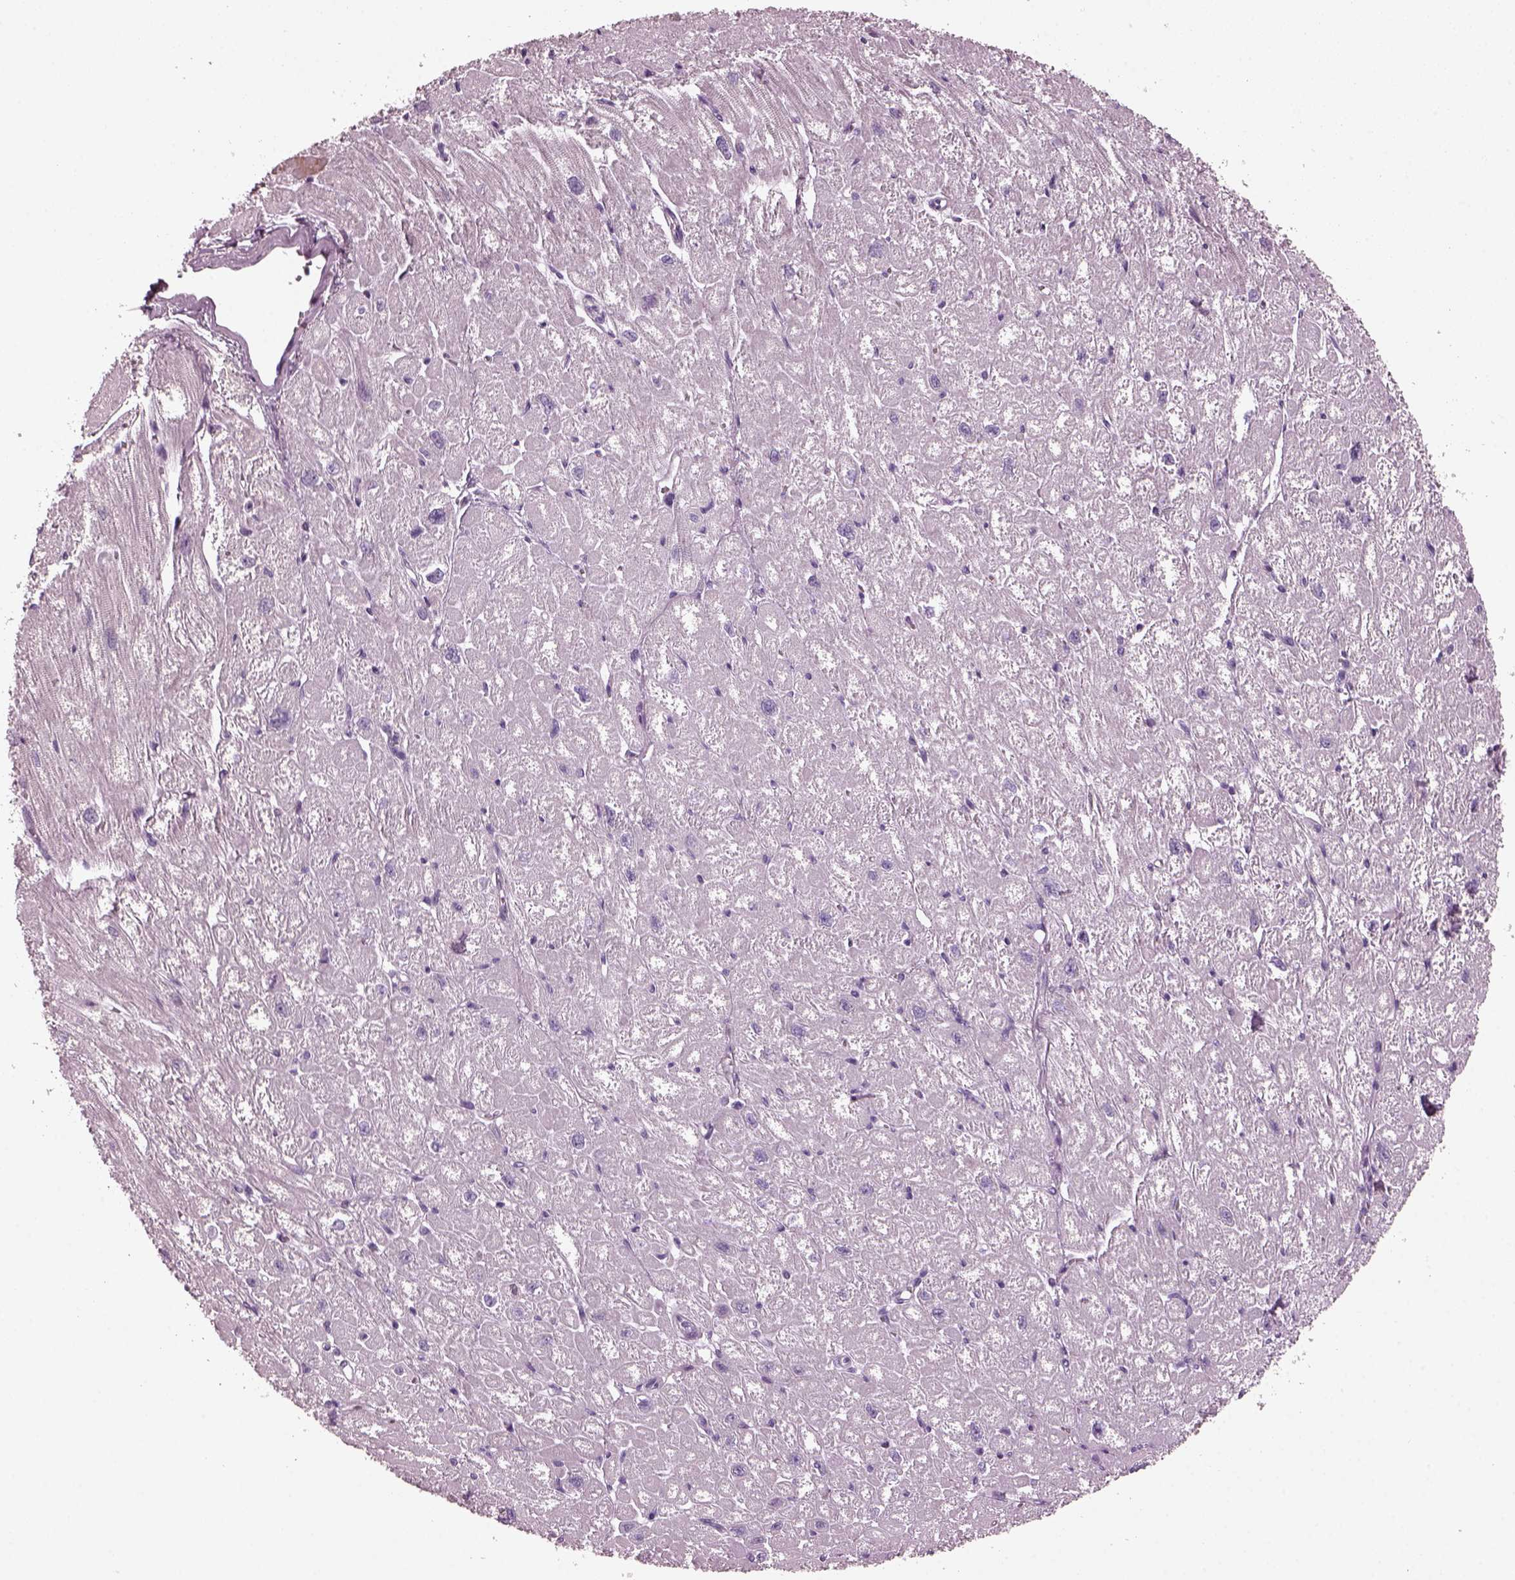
{"staining": {"intensity": "negative", "quantity": "none", "location": "none"}, "tissue": "heart muscle", "cell_type": "Cardiomyocytes", "image_type": "normal", "snomed": [{"axis": "morphology", "description": "Normal tissue, NOS"}, {"axis": "topography", "description": "Heart"}], "caption": "DAB (3,3'-diaminobenzidine) immunohistochemical staining of normal human heart muscle shows no significant expression in cardiomyocytes. Brightfield microscopy of immunohistochemistry stained with DAB (brown) and hematoxylin (blue), captured at high magnification.", "gene": "PDC", "patient": {"sex": "male", "age": 61}}